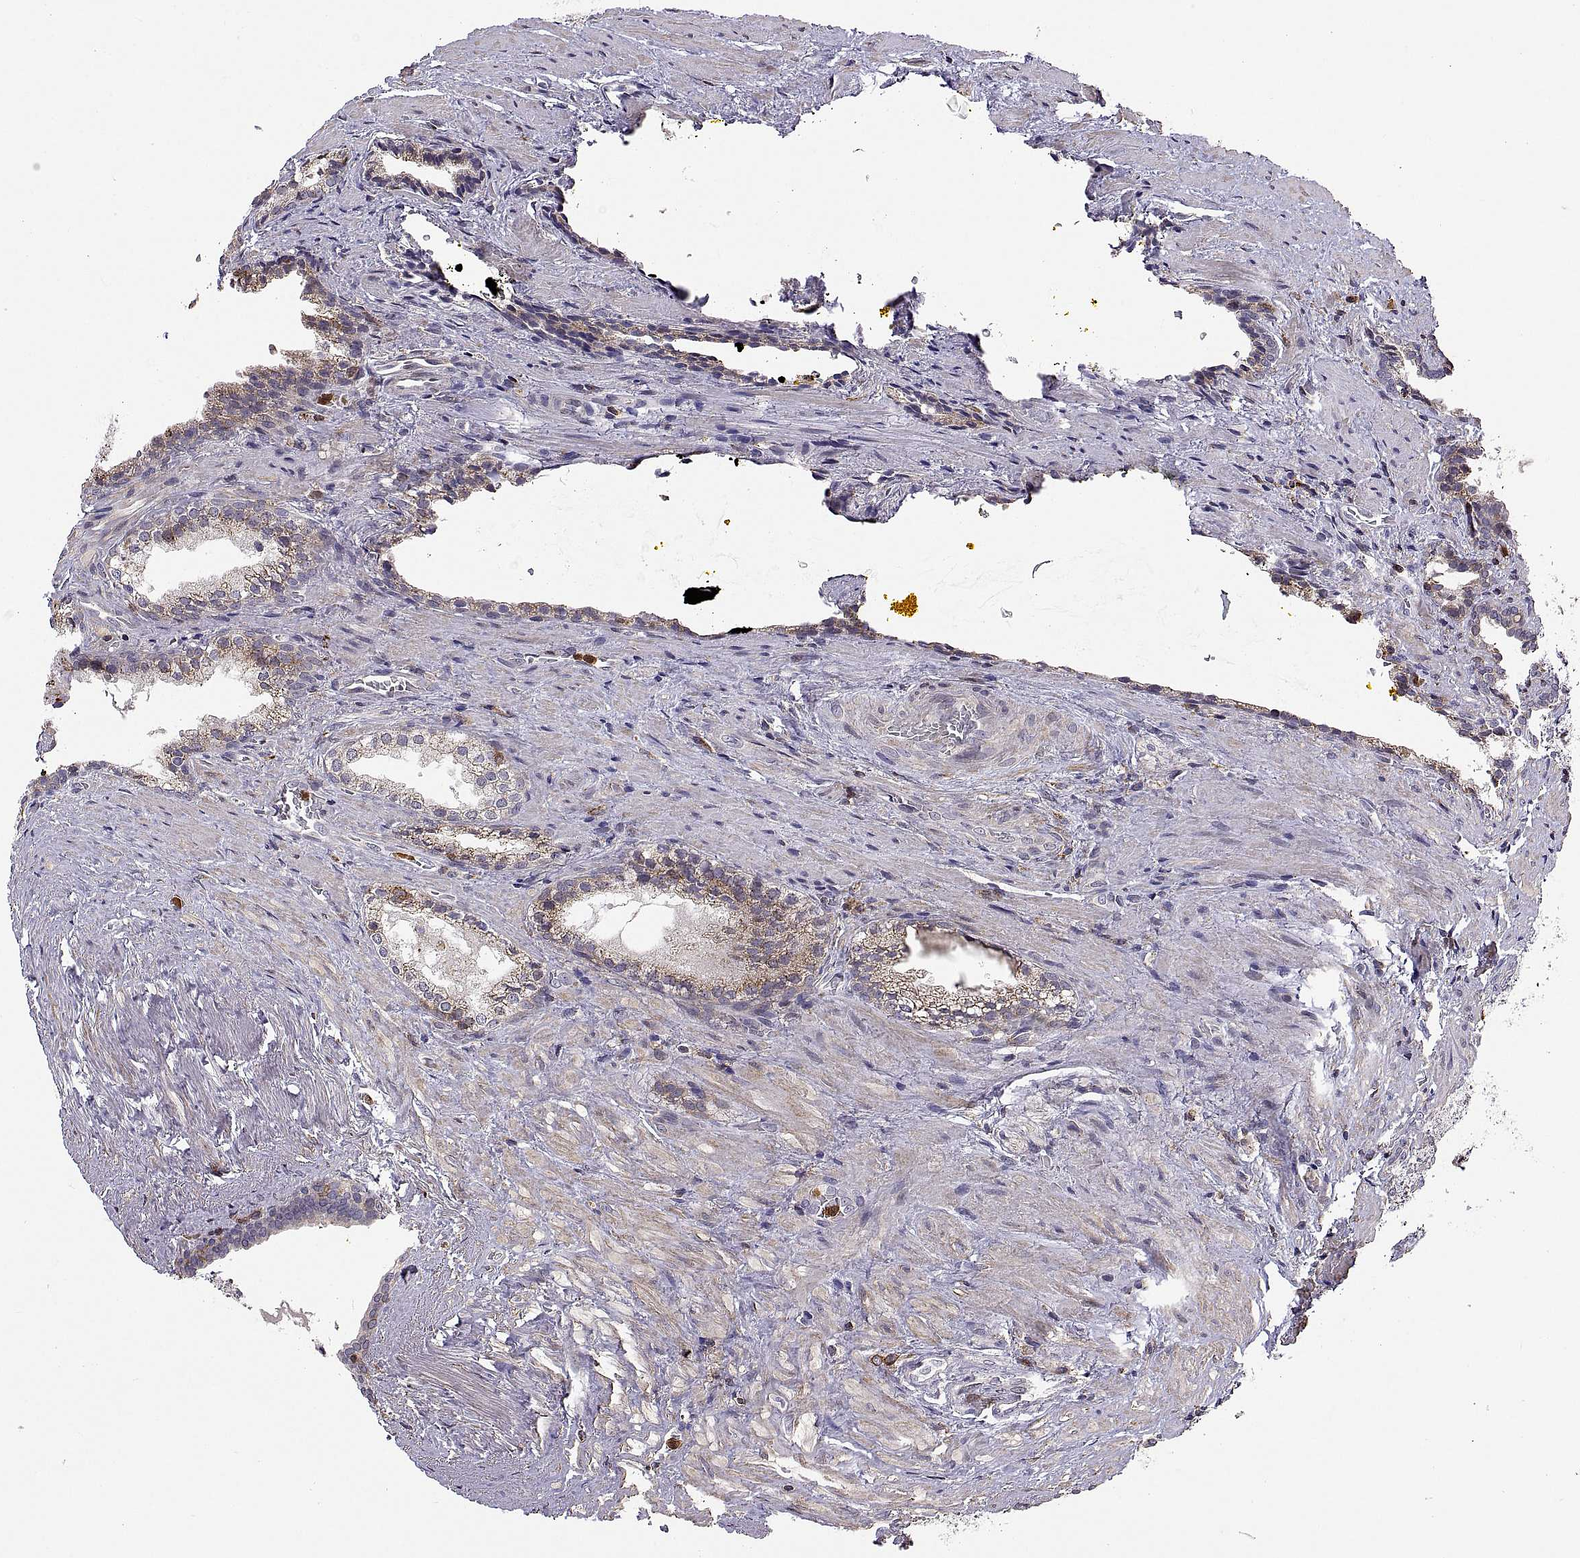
{"staining": {"intensity": "moderate", "quantity": "25%-75%", "location": "cytoplasmic/membranous"}, "tissue": "prostate cancer", "cell_type": "Tumor cells", "image_type": "cancer", "snomed": [{"axis": "morphology", "description": "Adenocarcinoma, NOS"}, {"axis": "topography", "description": "Prostate and seminal vesicle, NOS"}], "caption": "Moderate cytoplasmic/membranous protein expression is seen in about 25%-75% of tumor cells in prostate cancer.", "gene": "ACAP1", "patient": {"sex": "male", "age": 63}}